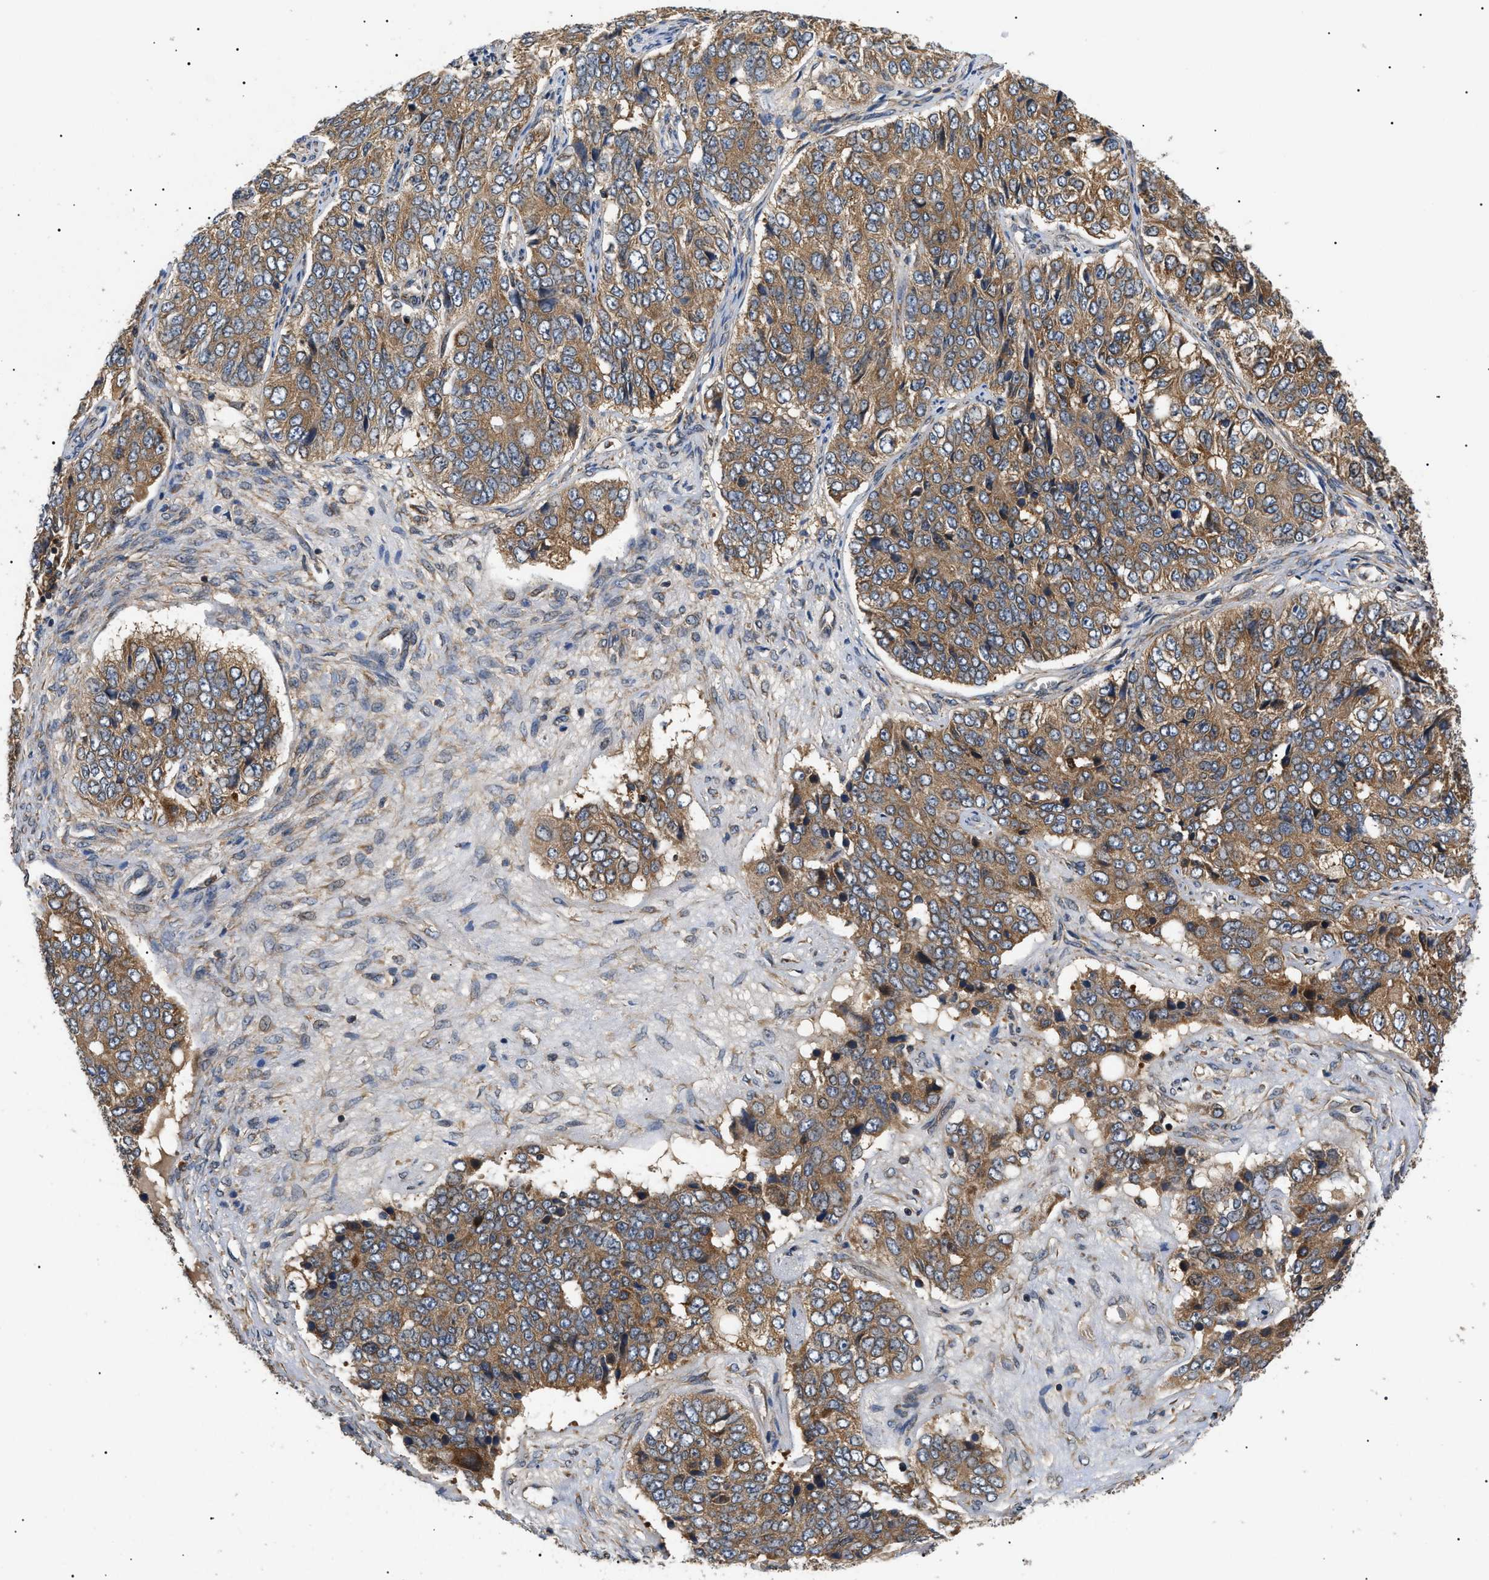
{"staining": {"intensity": "moderate", "quantity": ">75%", "location": "cytoplasmic/membranous"}, "tissue": "ovarian cancer", "cell_type": "Tumor cells", "image_type": "cancer", "snomed": [{"axis": "morphology", "description": "Carcinoma, endometroid"}, {"axis": "topography", "description": "Ovary"}], "caption": "An image showing moderate cytoplasmic/membranous expression in approximately >75% of tumor cells in ovarian cancer (endometroid carcinoma), as visualized by brown immunohistochemical staining.", "gene": "PPM1B", "patient": {"sex": "female", "age": 51}}